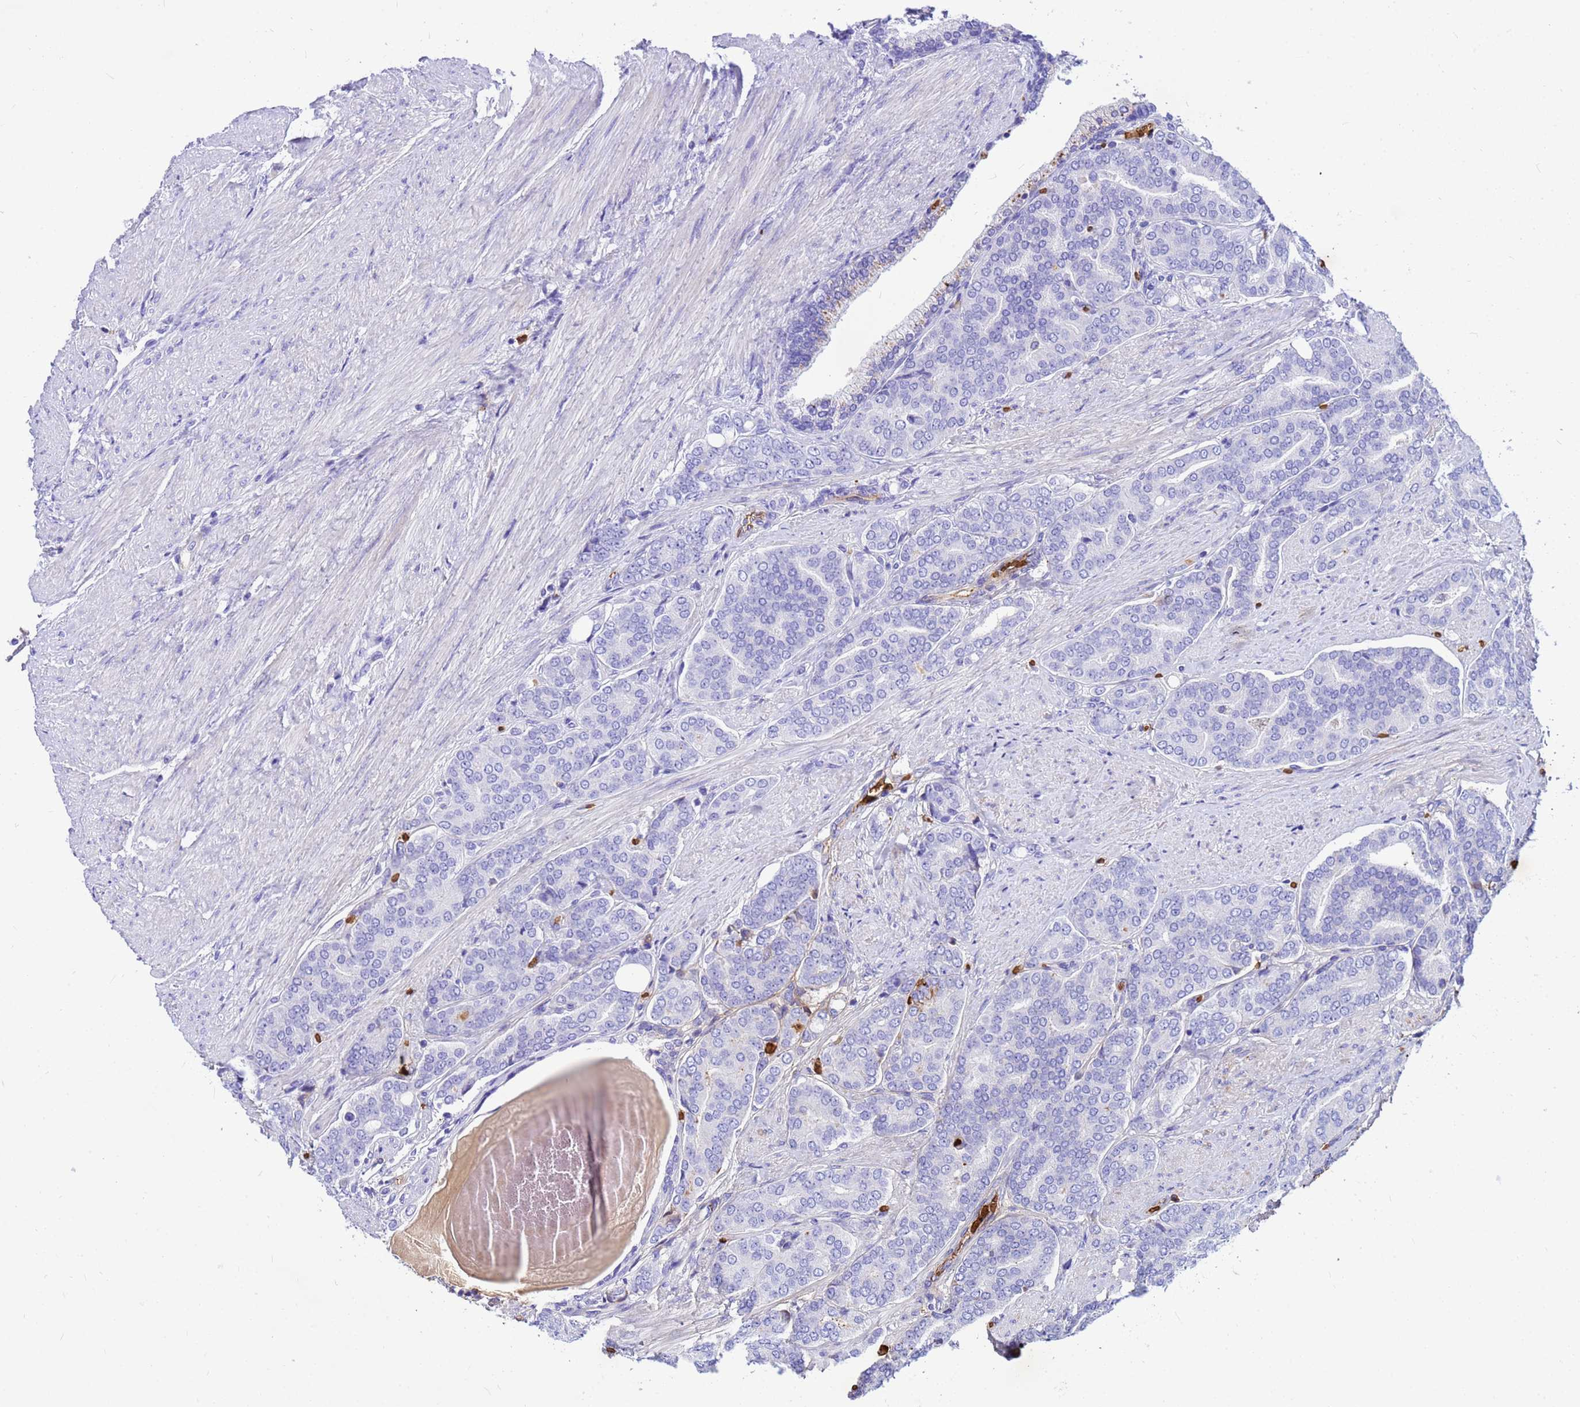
{"staining": {"intensity": "negative", "quantity": "none", "location": "none"}, "tissue": "prostate cancer", "cell_type": "Tumor cells", "image_type": "cancer", "snomed": [{"axis": "morphology", "description": "Adenocarcinoma, High grade"}, {"axis": "topography", "description": "Prostate"}], "caption": "Tumor cells are negative for brown protein staining in high-grade adenocarcinoma (prostate).", "gene": "HBA2", "patient": {"sex": "male", "age": 67}}